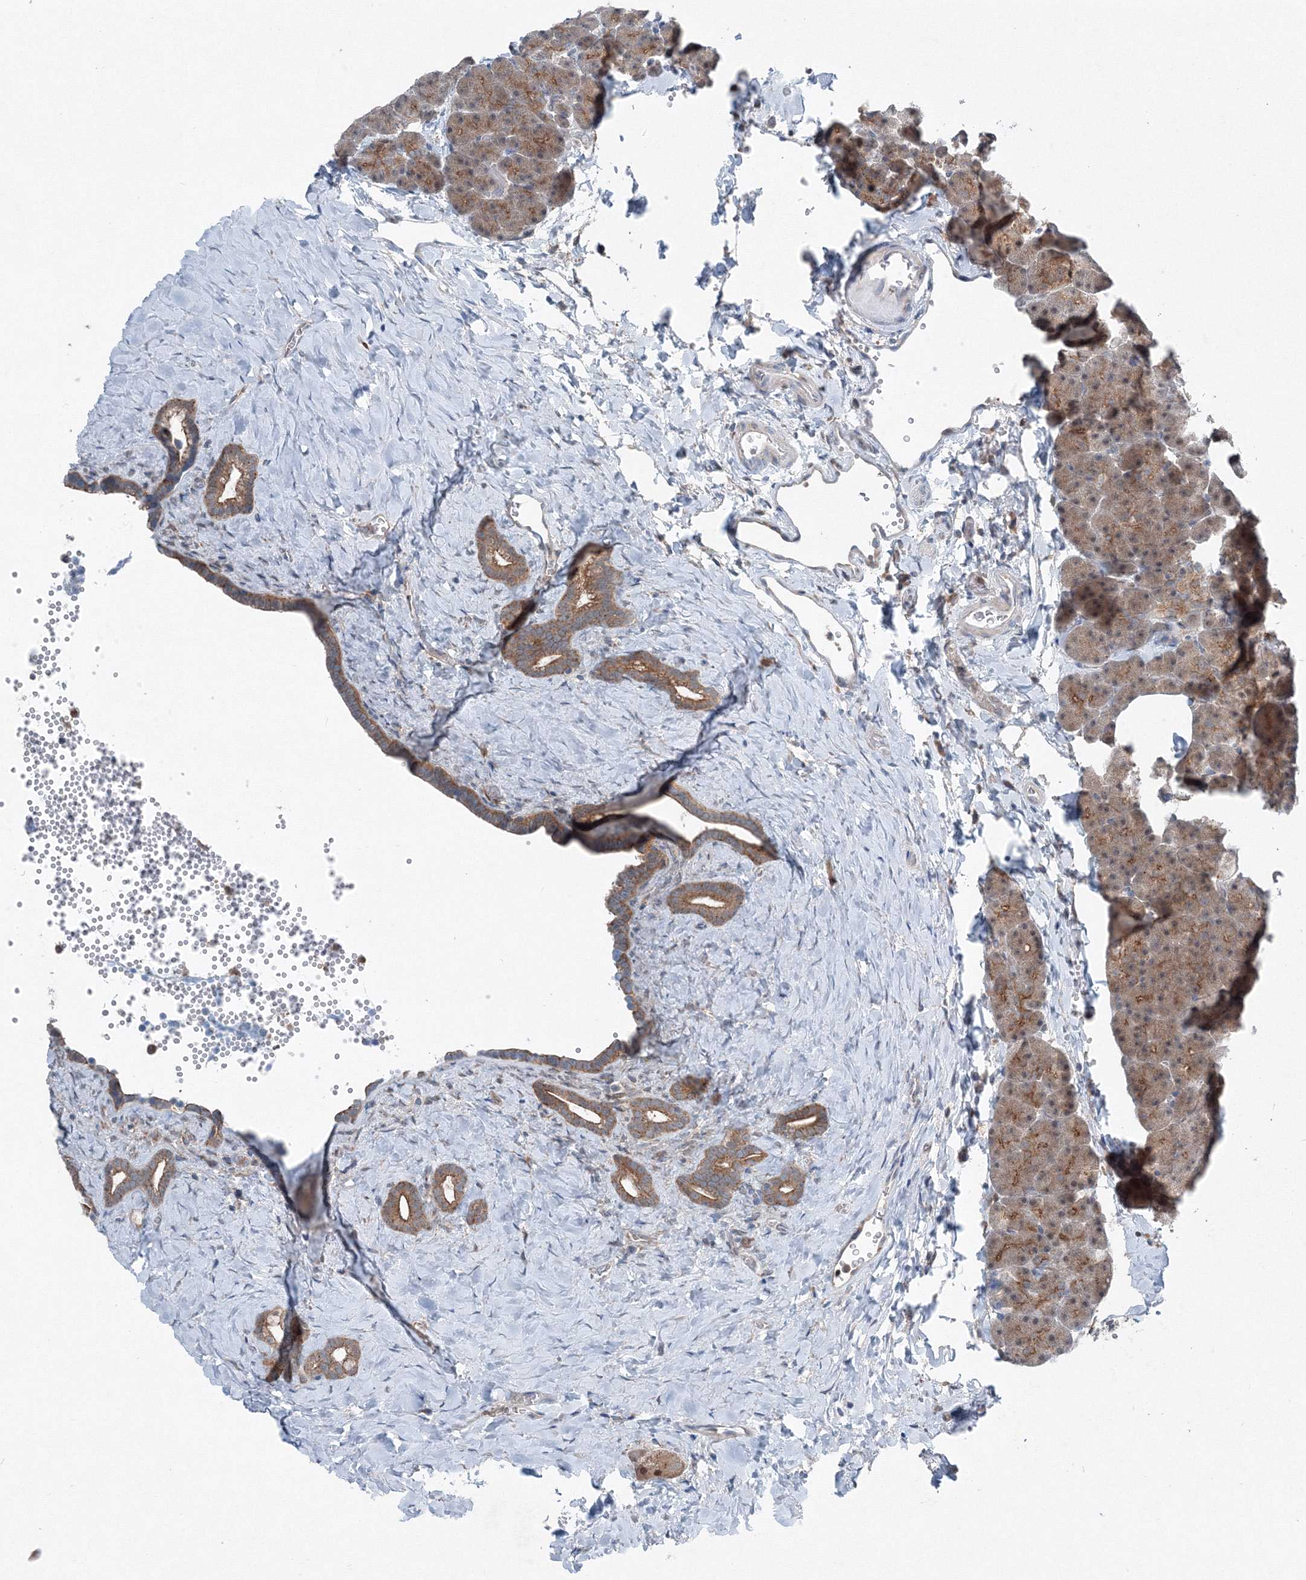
{"staining": {"intensity": "moderate", "quantity": ">75%", "location": "cytoplasmic/membranous"}, "tissue": "pancreas", "cell_type": "Exocrine glandular cells", "image_type": "normal", "snomed": [{"axis": "morphology", "description": "Normal tissue, NOS"}, {"axis": "morphology", "description": "Carcinoid, malignant, NOS"}, {"axis": "topography", "description": "Pancreas"}], "caption": "Immunohistochemical staining of unremarkable pancreas displays medium levels of moderate cytoplasmic/membranous staining in about >75% of exocrine glandular cells.", "gene": "TPRKB", "patient": {"sex": "female", "age": 35}}